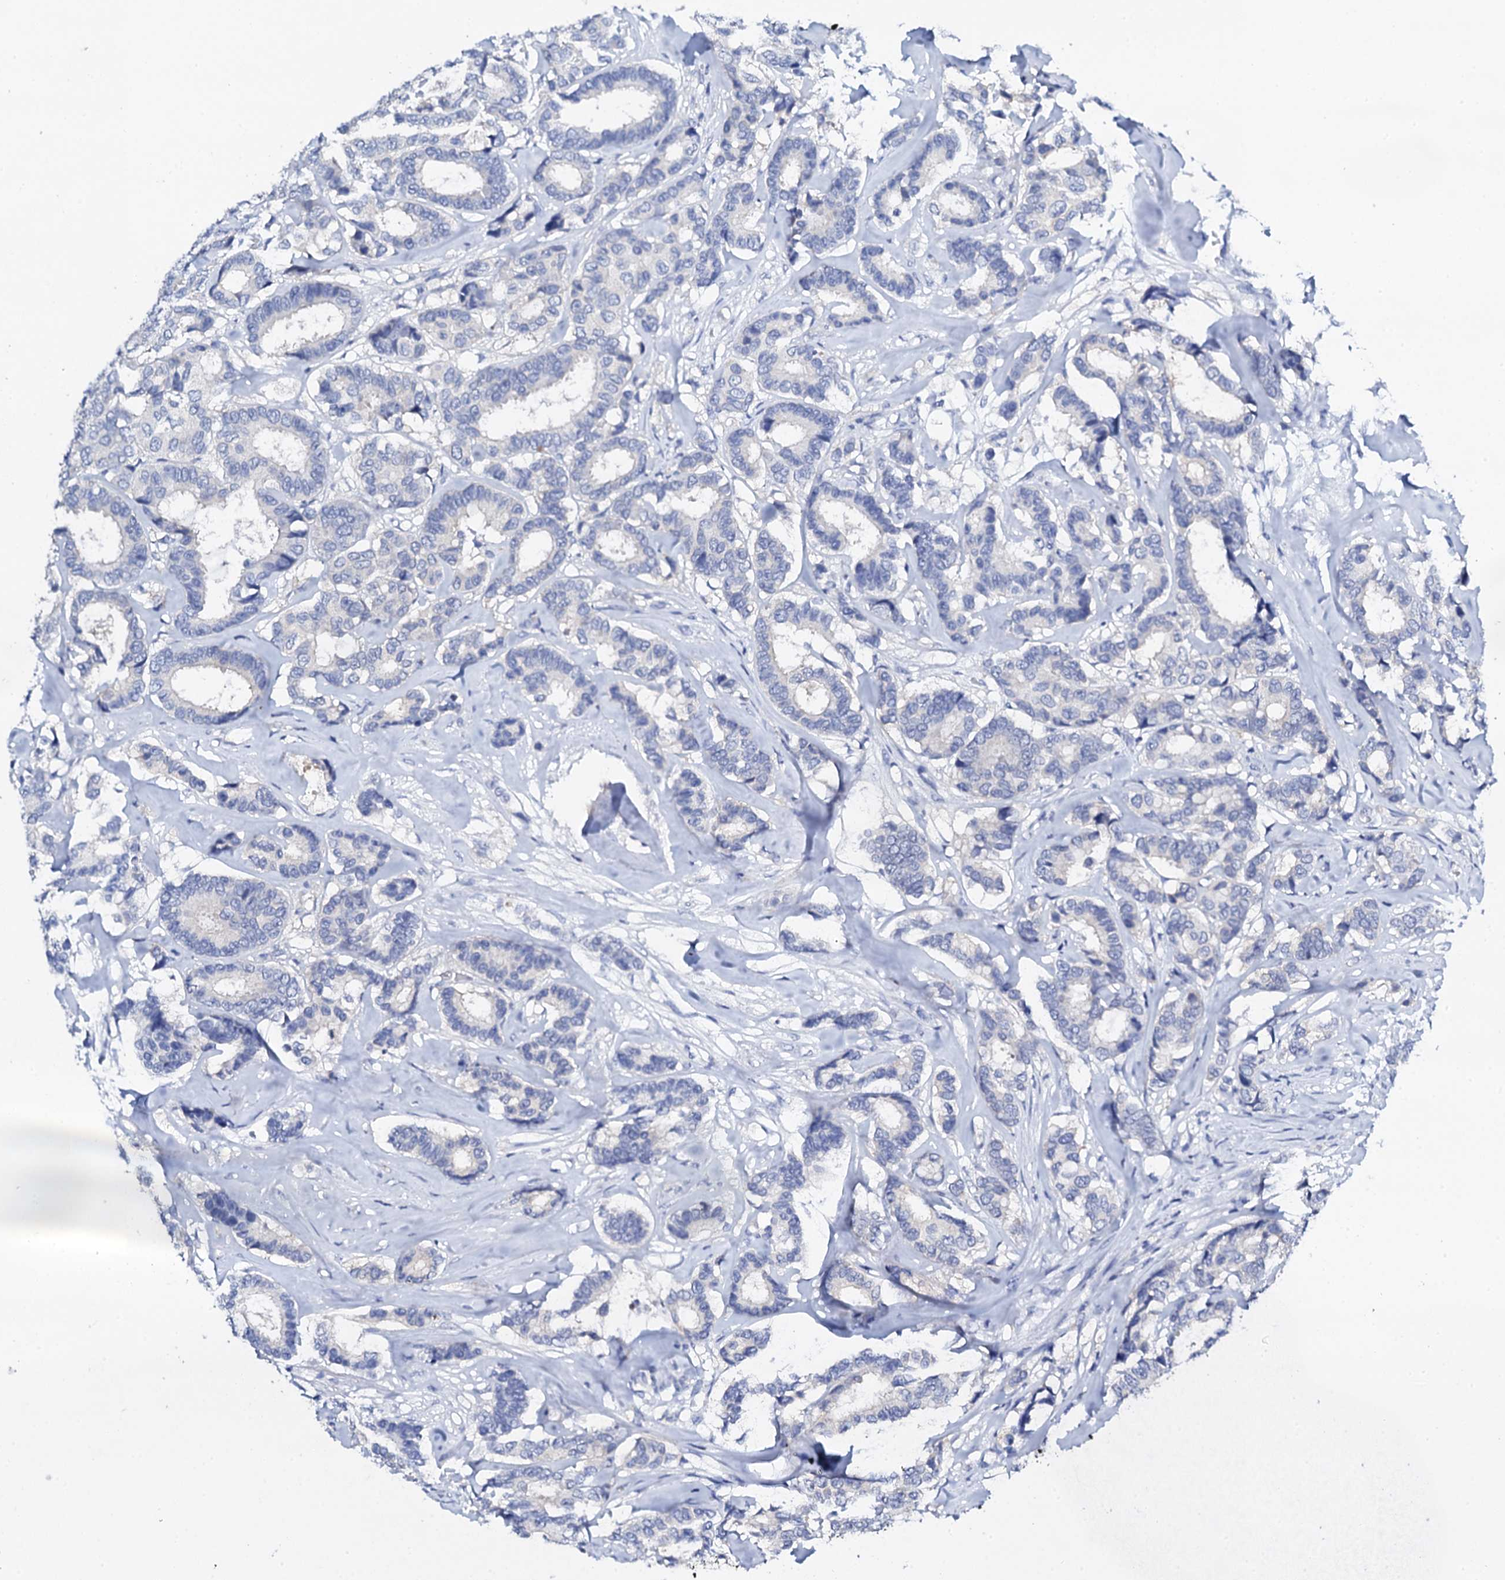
{"staining": {"intensity": "negative", "quantity": "none", "location": "none"}, "tissue": "breast cancer", "cell_type": "Tumor cells", "image_type": "cancer", "snomed": [{"axis": "morphology", "description": "Duct carcinoma"}, {"axis": "topography", "description": "Breast"}], "caption": "Immunohistochemistry of human invasive ductal carcinoma (breast) demonstrates no staining in tumor cells.", "gene": "FBXL16", "patient": {"sex": "female", "age": 87}}